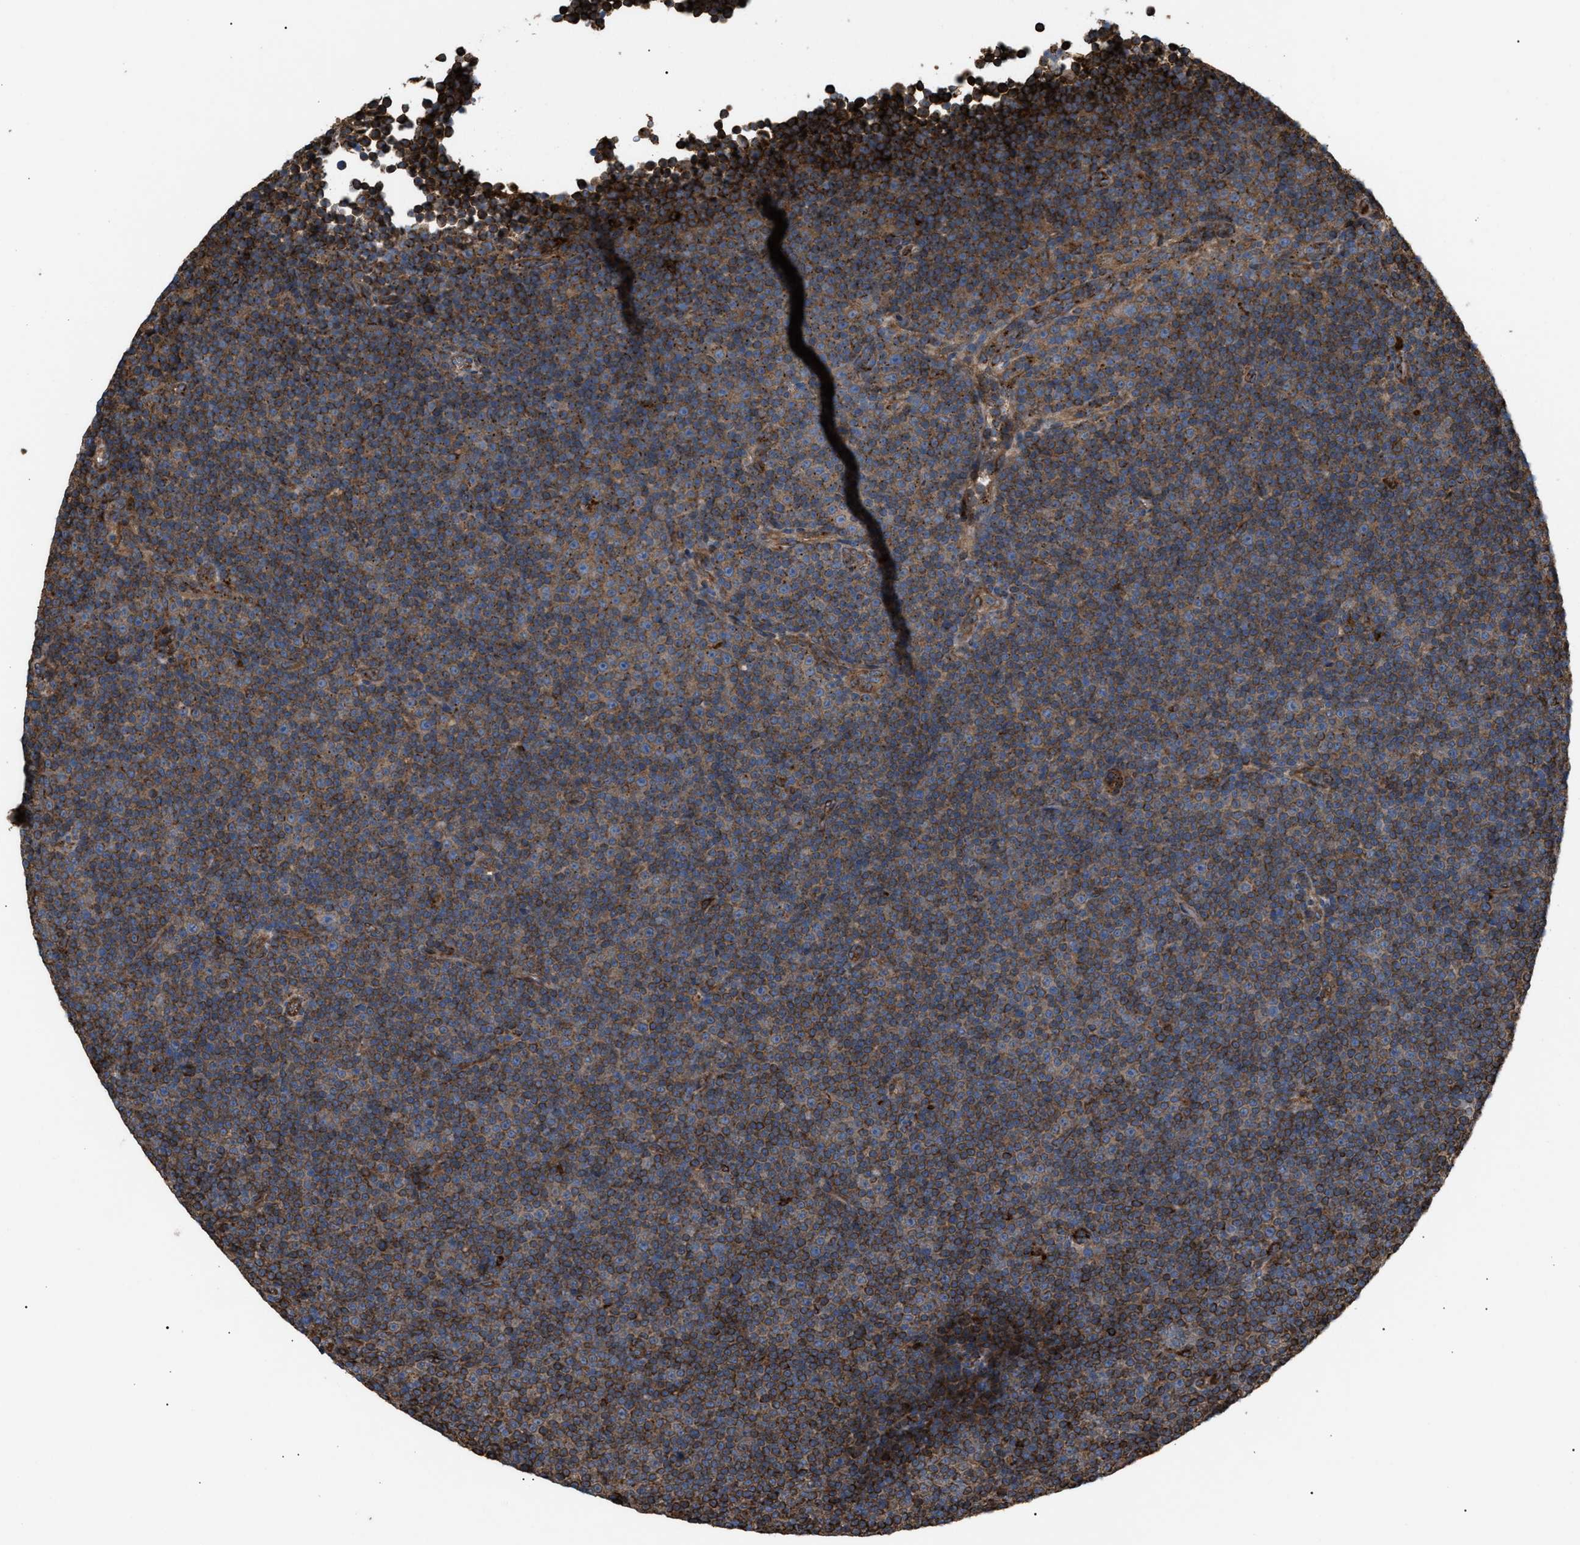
{"staining": {"intensity": "moderate", "quantity": ">75%", "location": "cytoplasmic/membranous"}, "tissue": "lymphoma", "cell_type": "Tumor cells", "image_type": "cancer", "snomed": [{"axis": "morphology", "description": "Malignant lymphoma, non-Hodgkin's type, Low grade"}, {"axis": "topography", "description": "Lymph node"}], "caption": "This histopathology image exhibits immunohistochemistry (IHC) staining of human lymphoma, with medium moderate cytoplasmic/membranous positivity in about >75% of tumor cells.", "gene": "GCC1", "patient": {"sex": "female", "age": 67}}